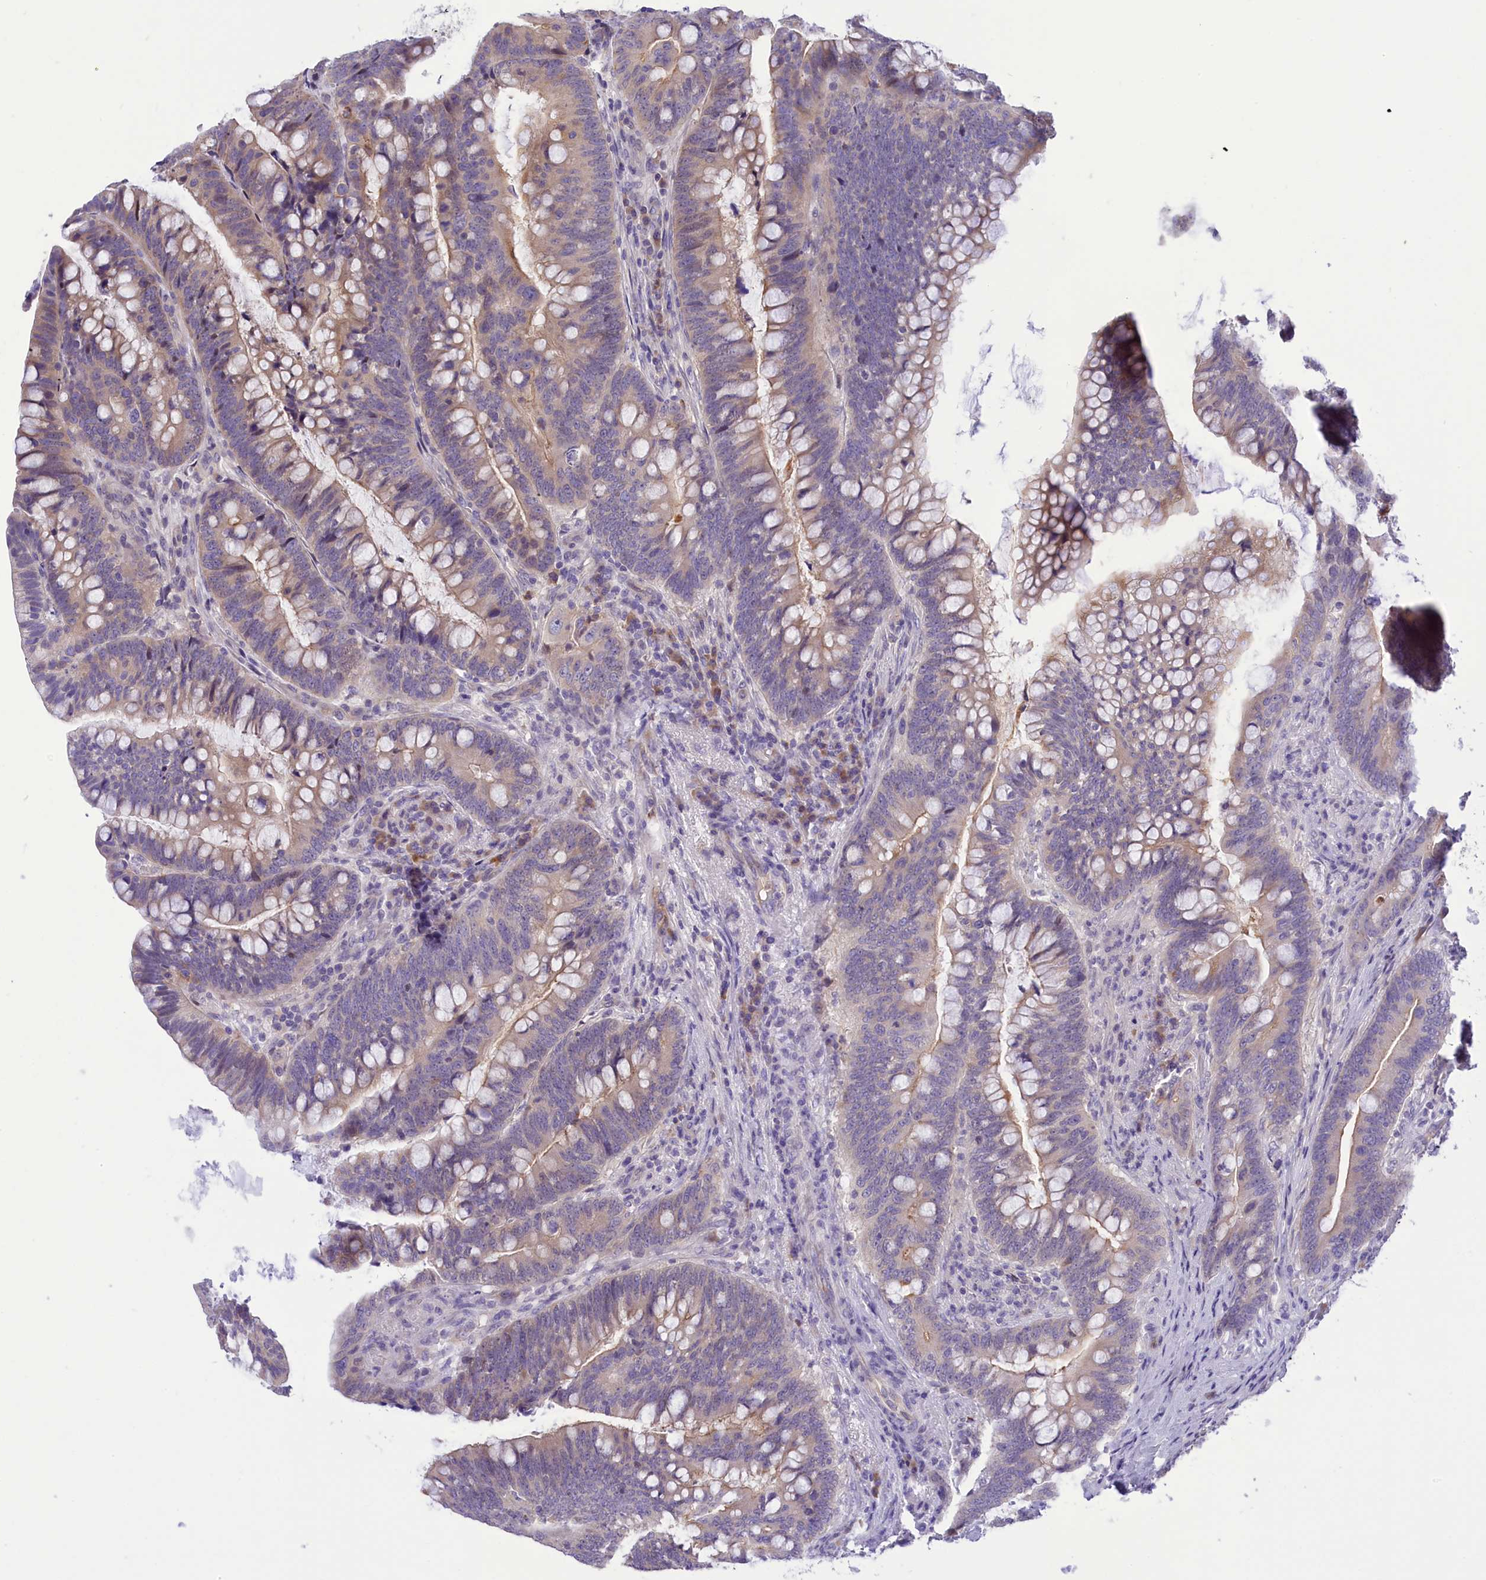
{"staining": {"intensity": "weak", "quantity": "25%-75%", "location": "cytoplasmic/membranous"}, "tissue": "colorectal cancer", "cell_type": "Tumor cells", "image_type": "cancer", "snomed": [{"axis": "morphology", "description": "Adenocarcinoma, NOS"}, {"axis": "topography", "description": "Colon"}], "caption": "Weak cytoplasmic/membranous protein staining is seen in approximately 25%-75% of tumor cells in adenocarcinoma (colorectal).", "gene": "DCAF16", "patient": {"sex": "female", "age": 66}}